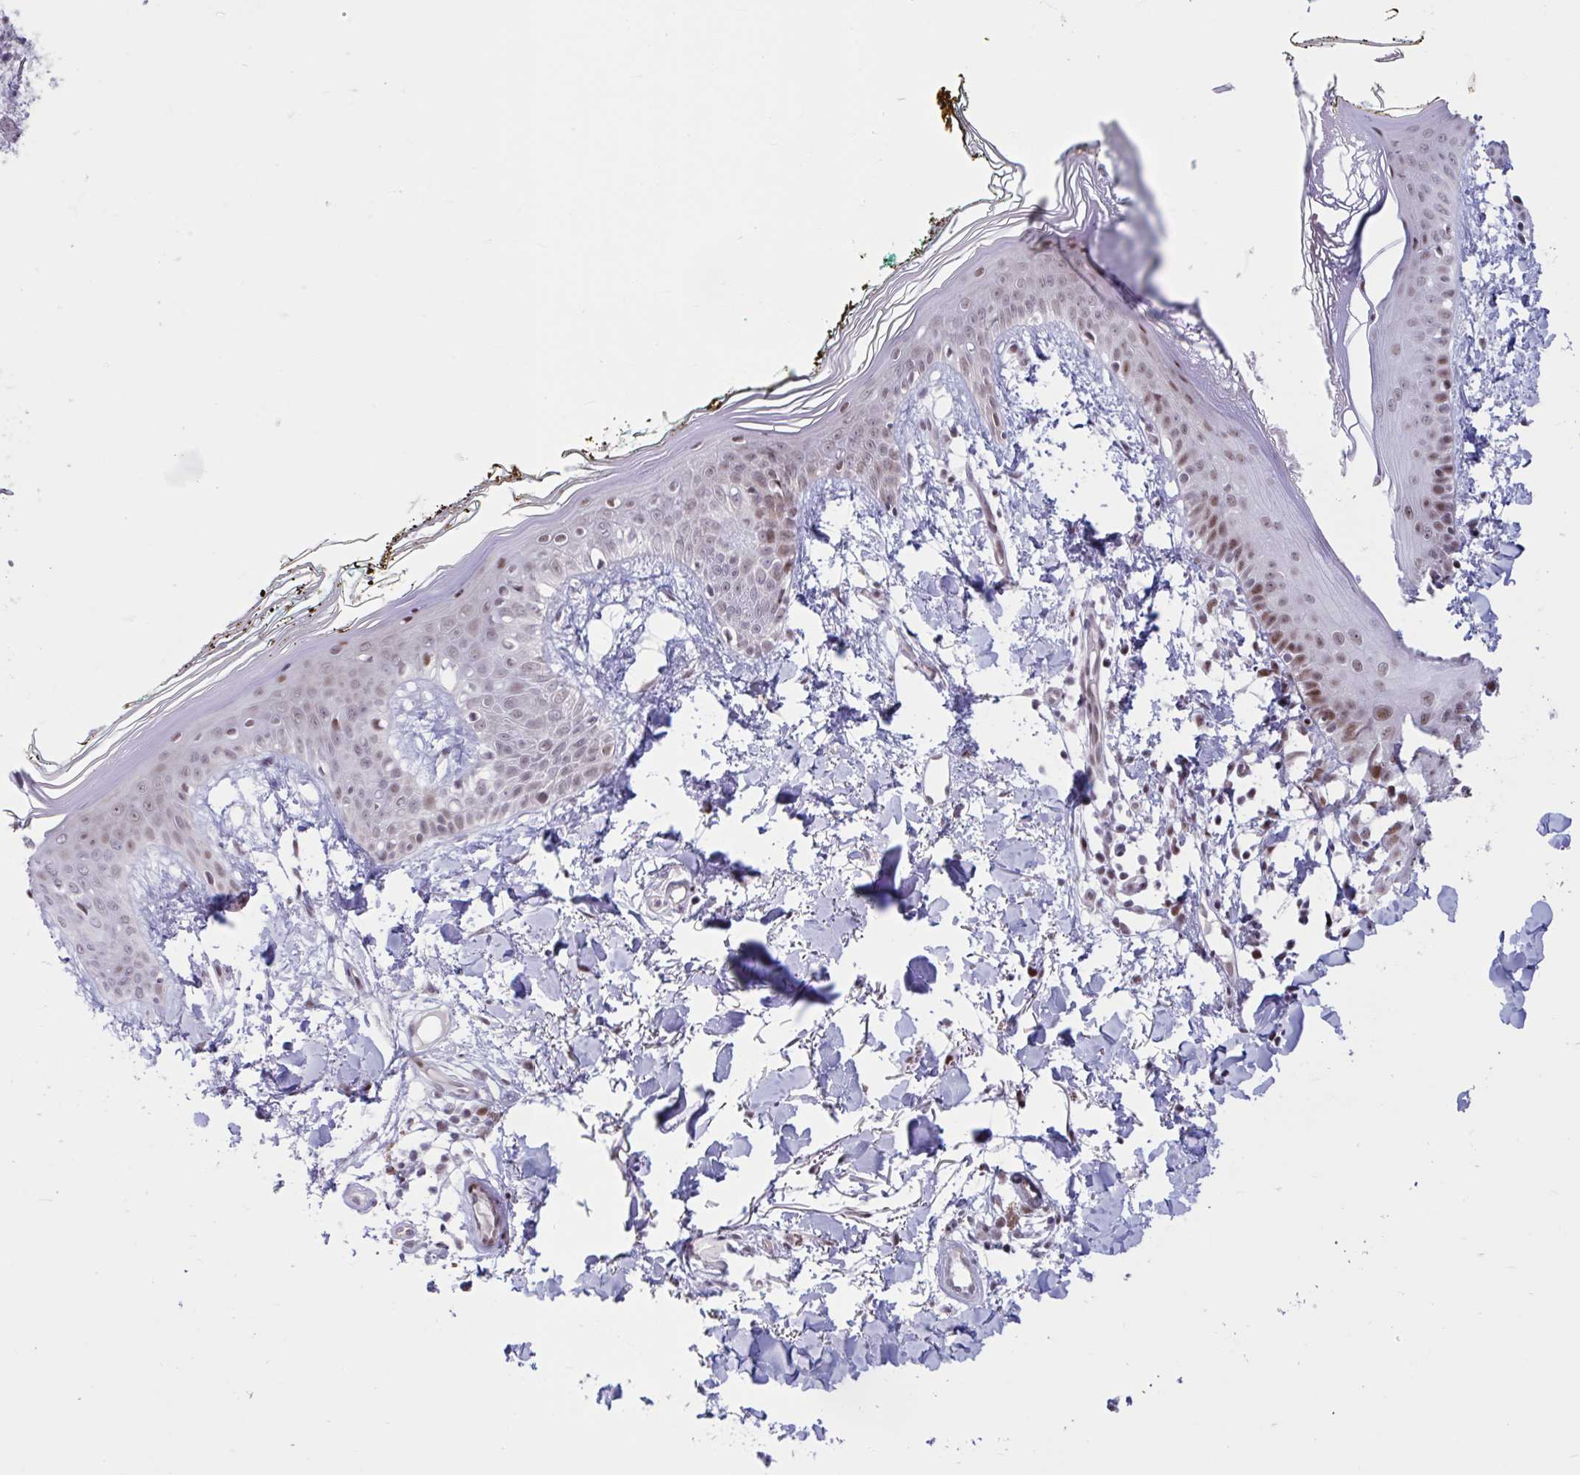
{"staining": {"intensity": "negative", "quantity": "none", "location": "none"}, "tissue": "skin", "cell_type": "Fibroblasts", "image_type": "normal", "snomed": [{"axis": "morphology", "description": "Normal tissue, NOS"}, {"axis": "topography", "description": "Skin"}], "caption": "Immunohistochemistry of benign human skin demonstrates no positivity in fibroblasts. (Immunohistochemistry, brightfield microscopy, high magnification).", "gene": "RBL1", "patient": {"sex": "female", "age": 34}}